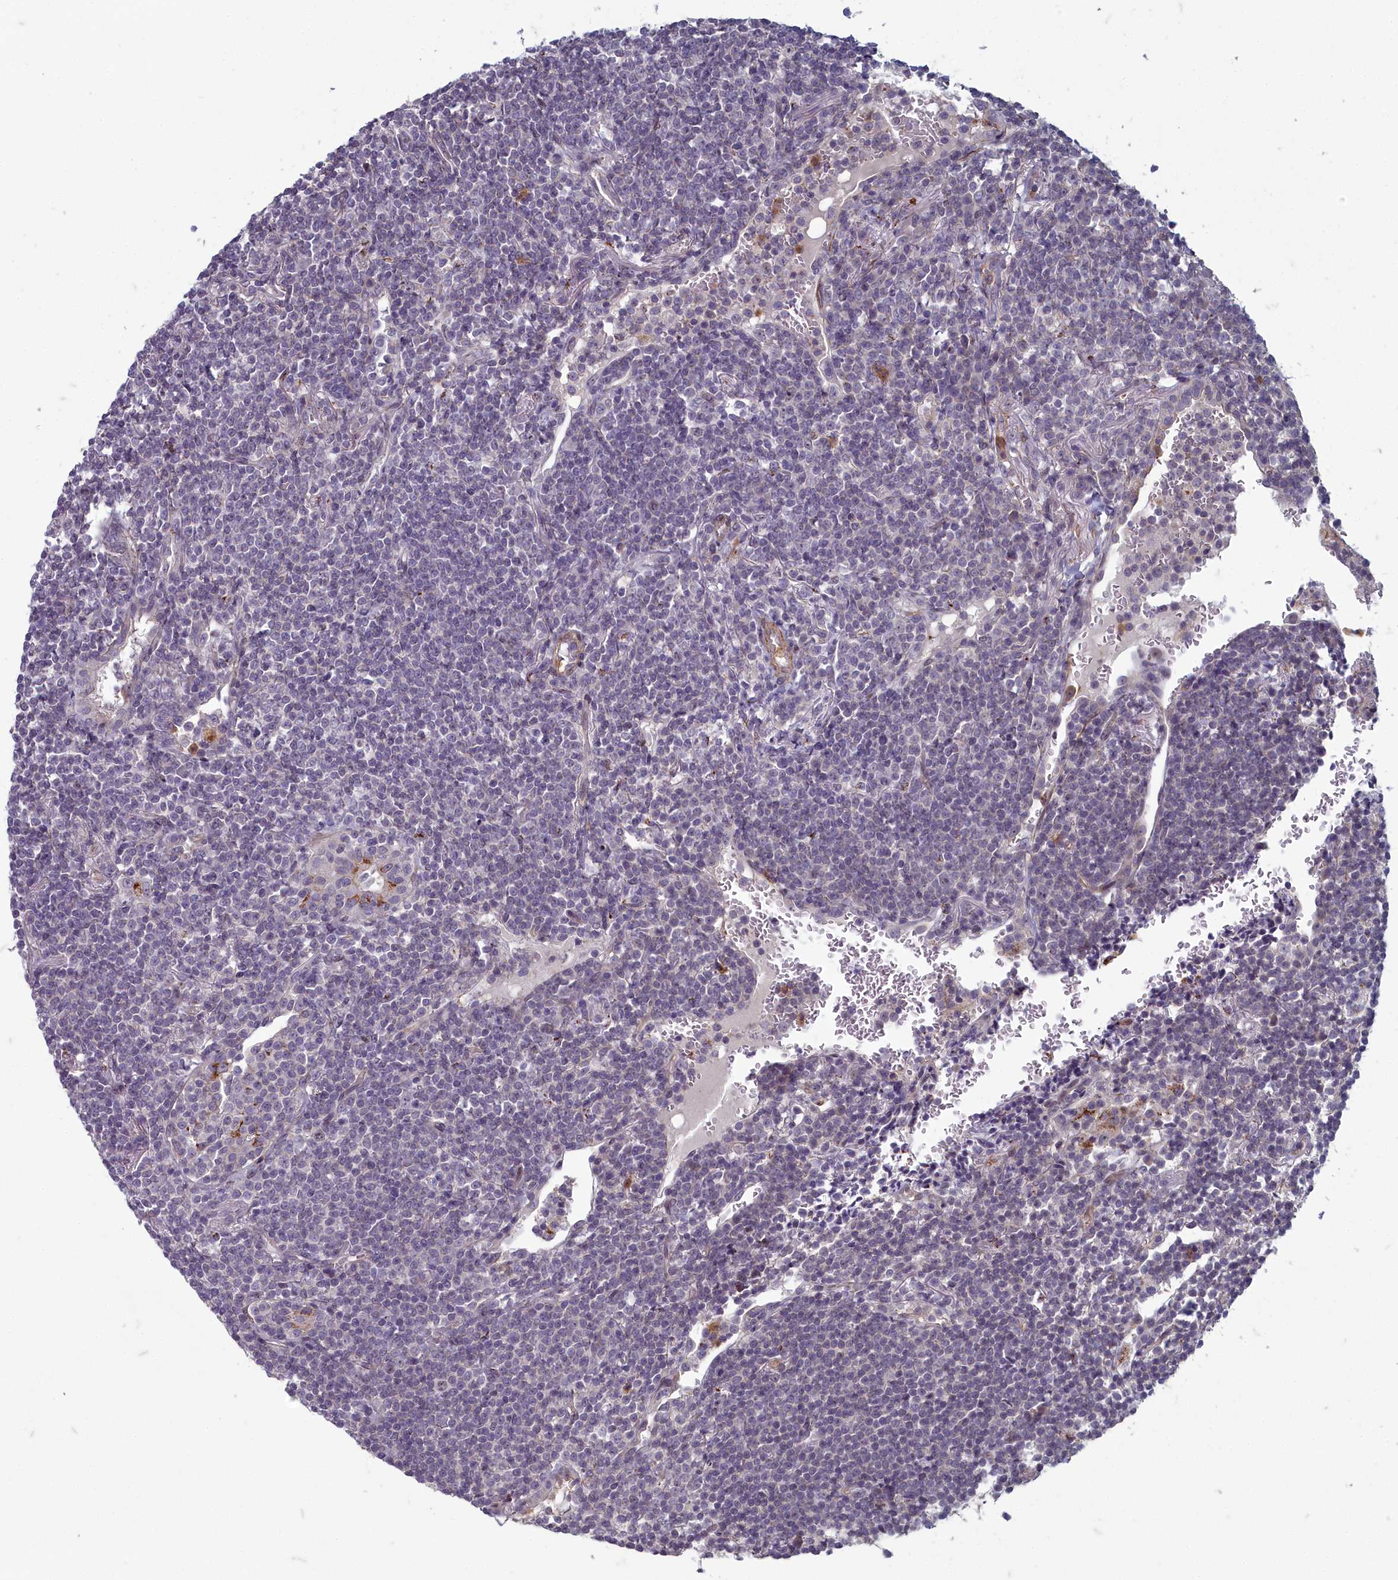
{"staining": {"intensity": "negative", "quantity": "none", "location": "none"}, "tissue": "lymphoma", "cell_type": "Tumor cells", "image_type": "cancer", "snomed": [{"axis": "morphology", "description": "Malignant lymphoma, non-Hodgkin's type, Low grade"}, {"axis": "topography", "description": "Lung"}], "caption": "Tumor cells are negative for brown protein staining in malignant lymphoma, non-Hodgkin's type (low-grade).", "gene": "ZNF626", "patient": {"sex": "female", "age": 71}}